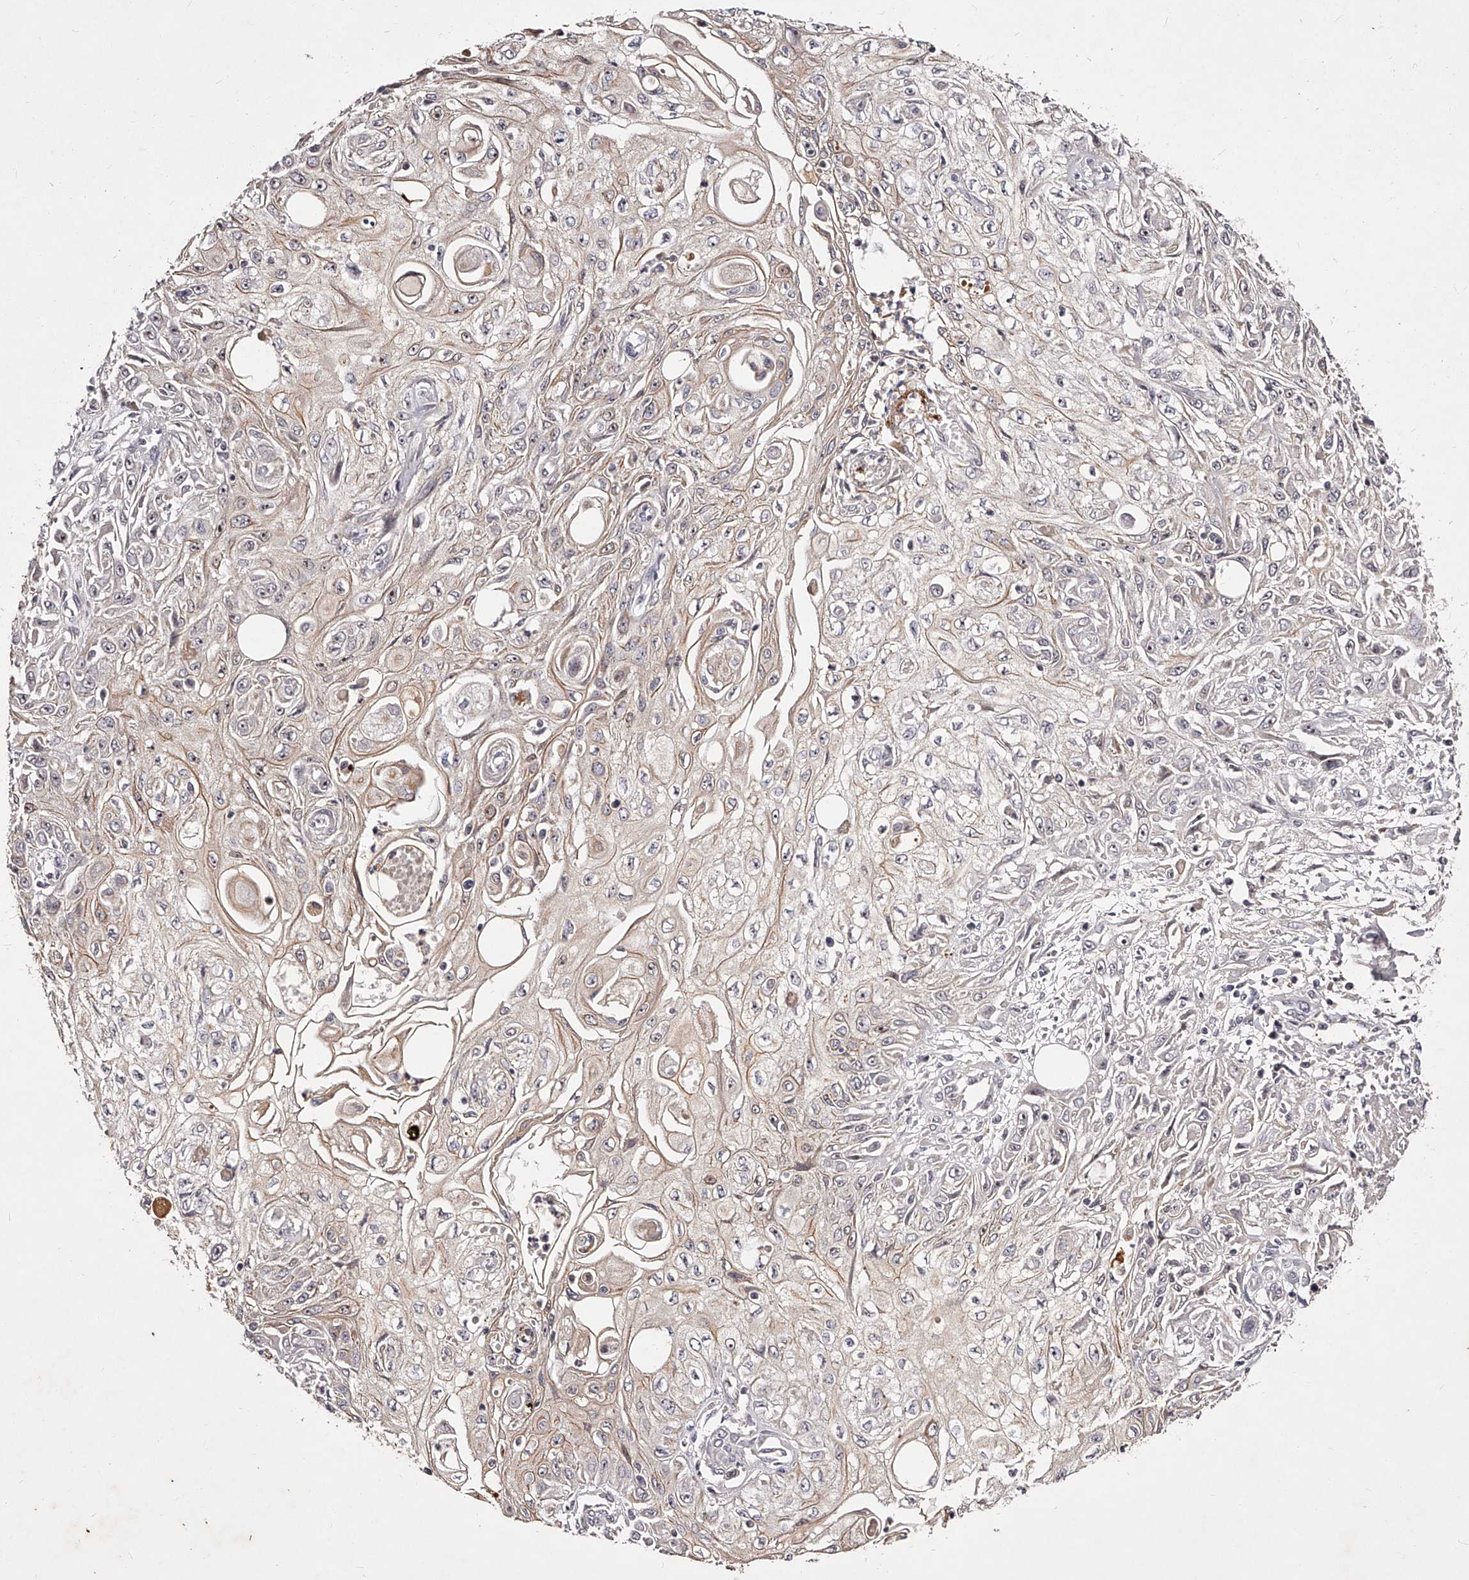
{"staining": {"intensity": "weak", "quantity": "<25%", "location": "cytoplasmic/membranous"}, "tissue": "skin cancer", "cell_type": "Tumor cells", "image_type": "cancer", "snomed": [{"axis": "morphology", "description": "Squamous cell carcinoma, NOS"}, {"axis": "morphology", "description": "Squamous cell carcinoma, metastatic, NOS"}, {"axis": "topography", "description": "Skin"}, {"axis": "topography", "description": "Lymph node"}], "caption": "There is no significant positivity in tumor cells of skin cancer.", "gene": "PHACTR1", "patient": {"sex": "male", "age": 75}}